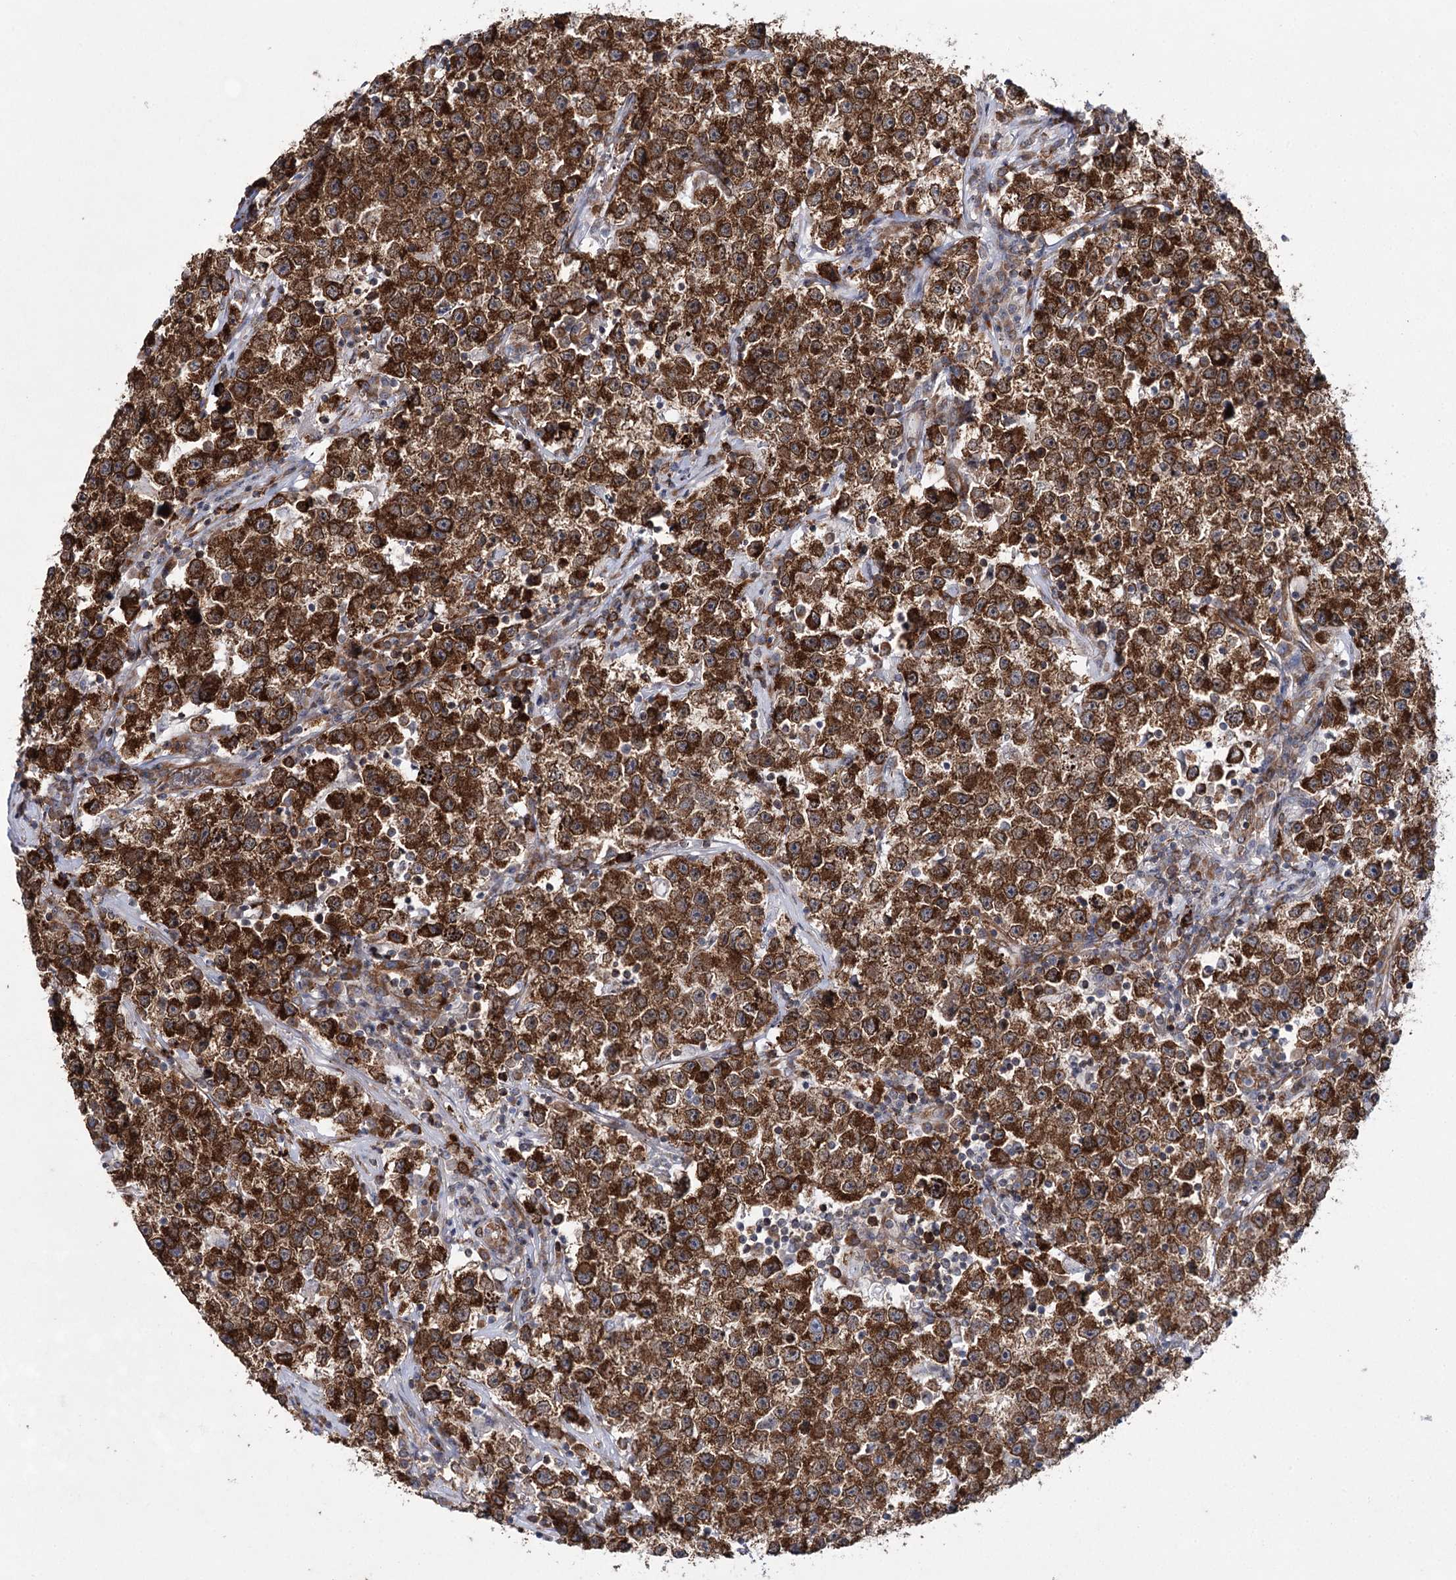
{"staining": {"intensity": "strong", "quantity": ">75%", "location": "cytoplasmic/membranous"}, "tissue": "testis cancer", "cell_type": "Tumor cells", "image_type": "cancer", "snomed": [{"axis": "morphology", "description": "Seminoma, NOS"}, {"axis": "topography", "description": "Testis"}], "caption": "An image of testis cancer (seminoma) stained for a protein displays strong cytoplasmic/membranous brown staining in tumor cells. The protein of interest is shown in brown color, while the nuclei are stained blue.", "gene": "VWA2", "patient": {"sex": "male", "age": 22}}